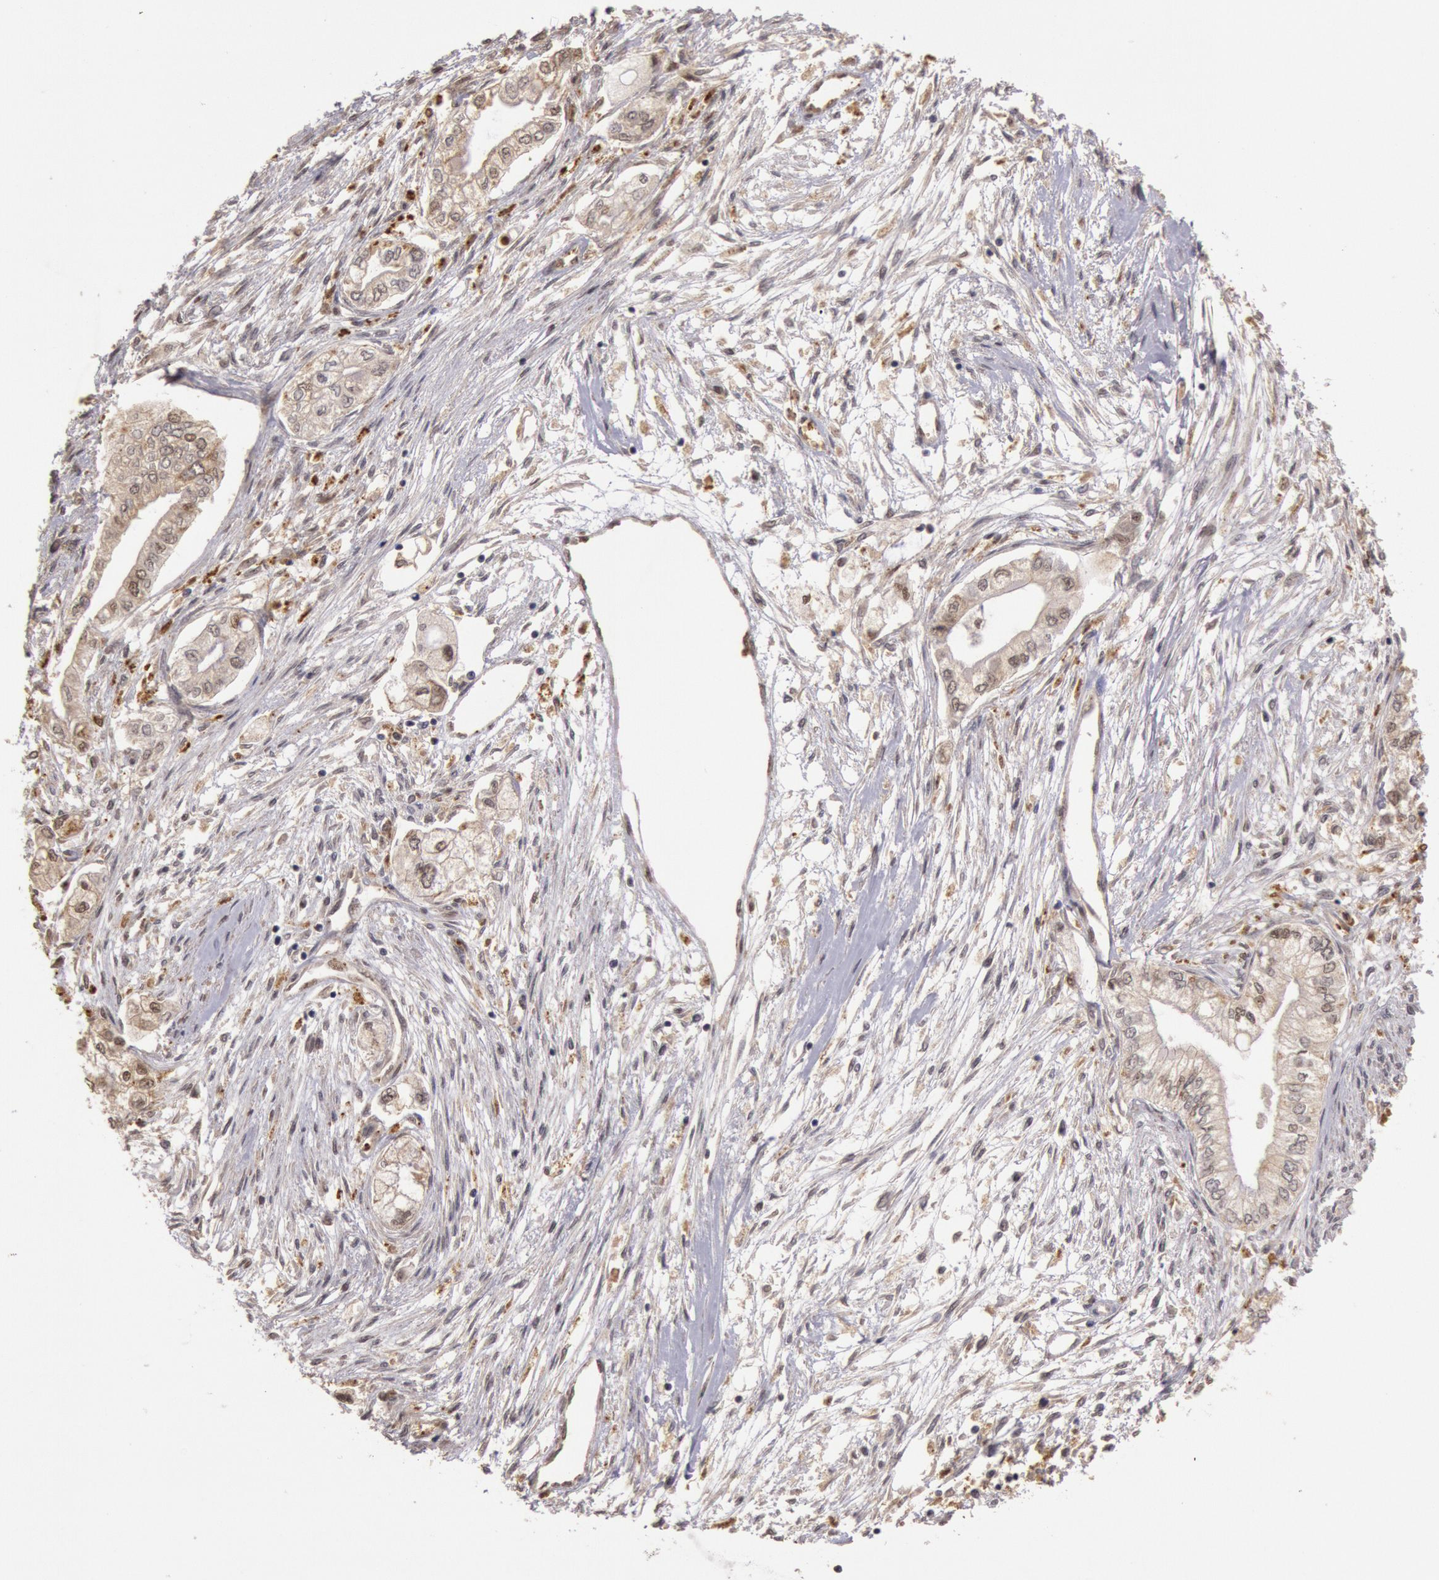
{"staining": {"intensity": "weak", "quantity": "25%-75%", "location": "nuclear"}, "tissue": "pancreatic cancer", "cell_type": "Tumor cells", "image_type": "cancer", "snomed": [{"axis": "morphology", "description": "Adenocarcinoma, NOS"}, {"axis": "topography", "description": "Pancreas"}], "caption": "Pancreatic cancer was stained to show a protein in brown. There is low levels of weak nuclear positivity in about 25%-75% of tumor cells.", "gene": "LIG4", "patient": {"sex": "male", "age": 79}}